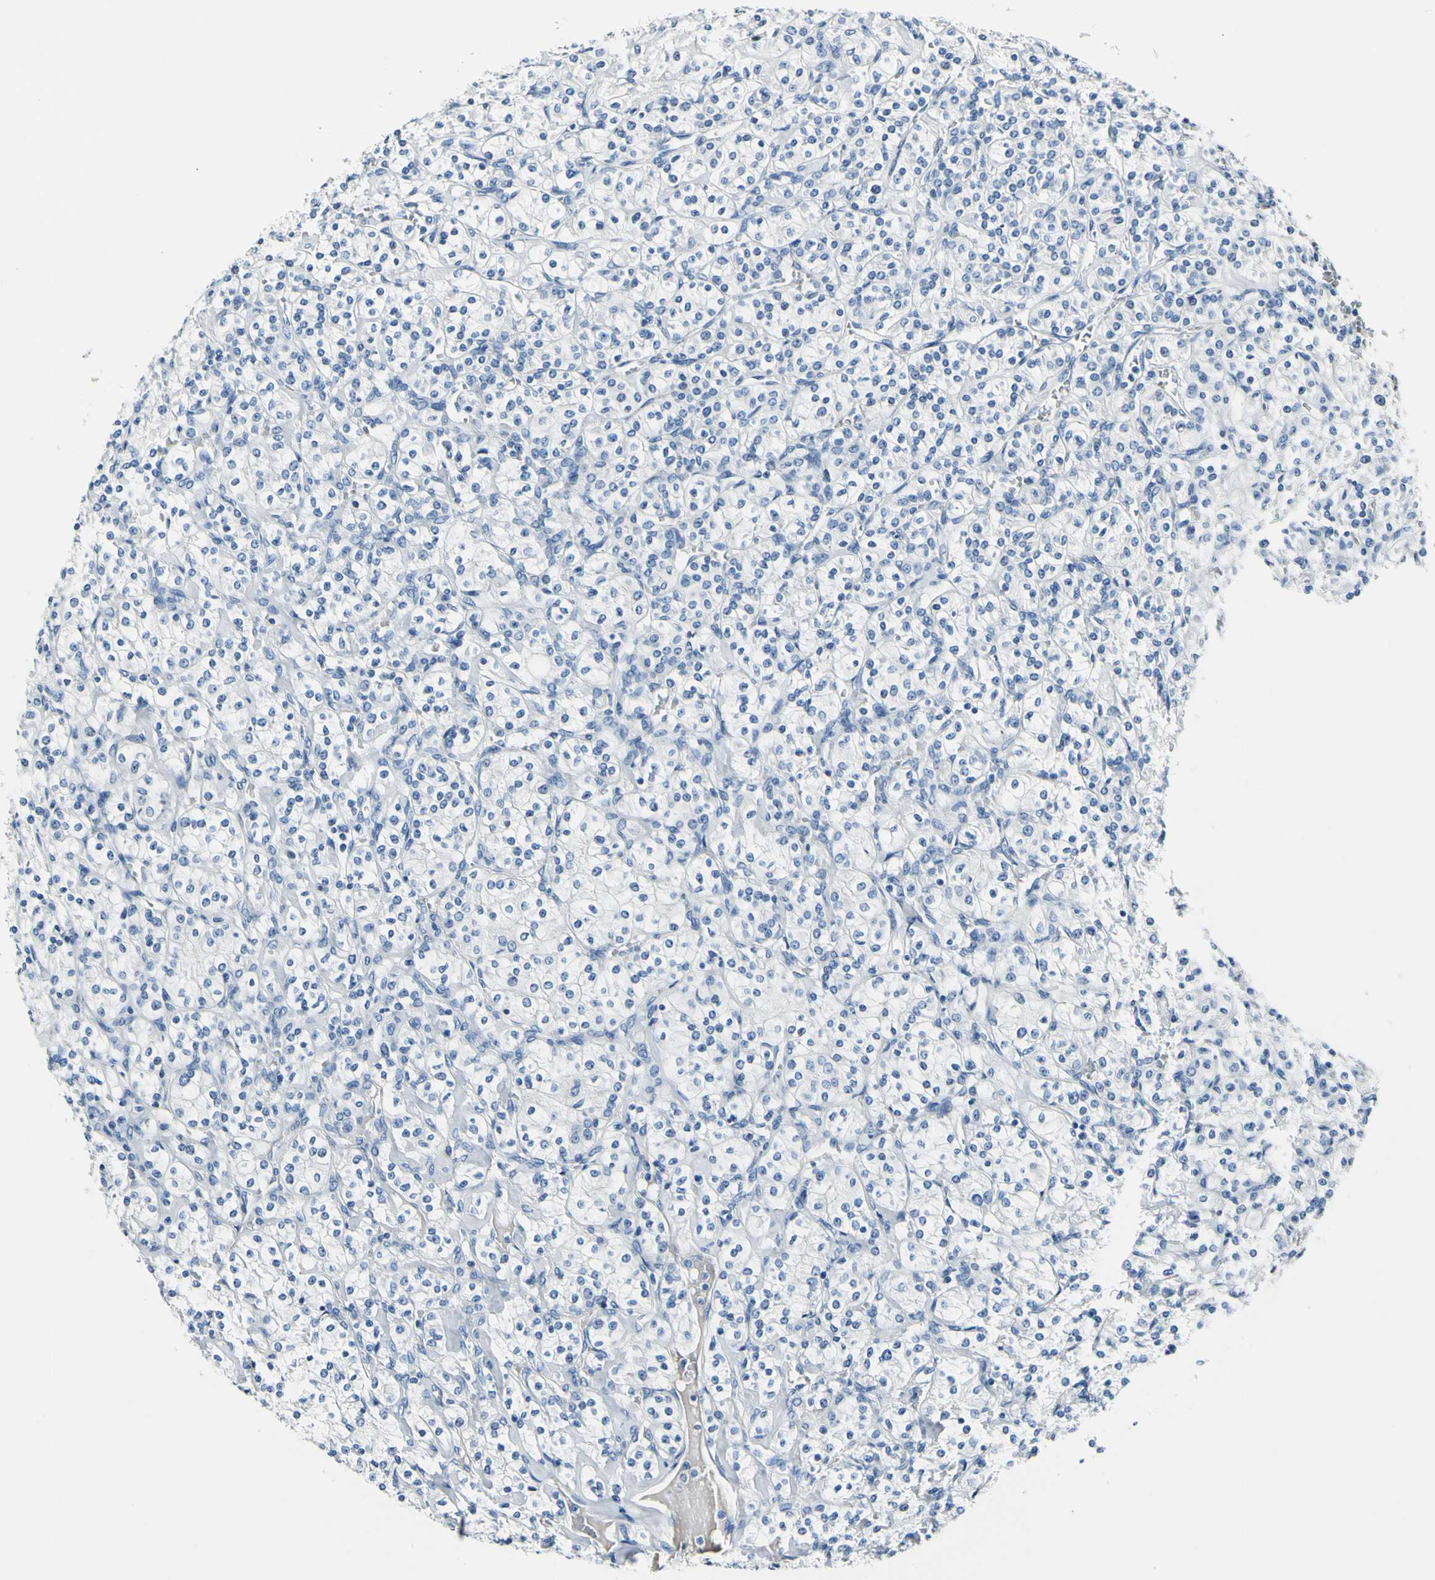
{"staining": {"intensity": "negative", "quantity": "none", "location": "none"}, "tissue": "renal cancer", "cell_type": "Tumor cells", "image_type": "cancer", "snomed": [{"axis": "morphology", "description": "Adenocarcinoma, NOS"}, {"axis": "topography", "description": "Kidney"}], "caption": "Tumor cells are negative for protein expression in human adenocarcinoma (renal).", "gene": "COL6A3", "patient": {"sex": "male", "age": 77}}